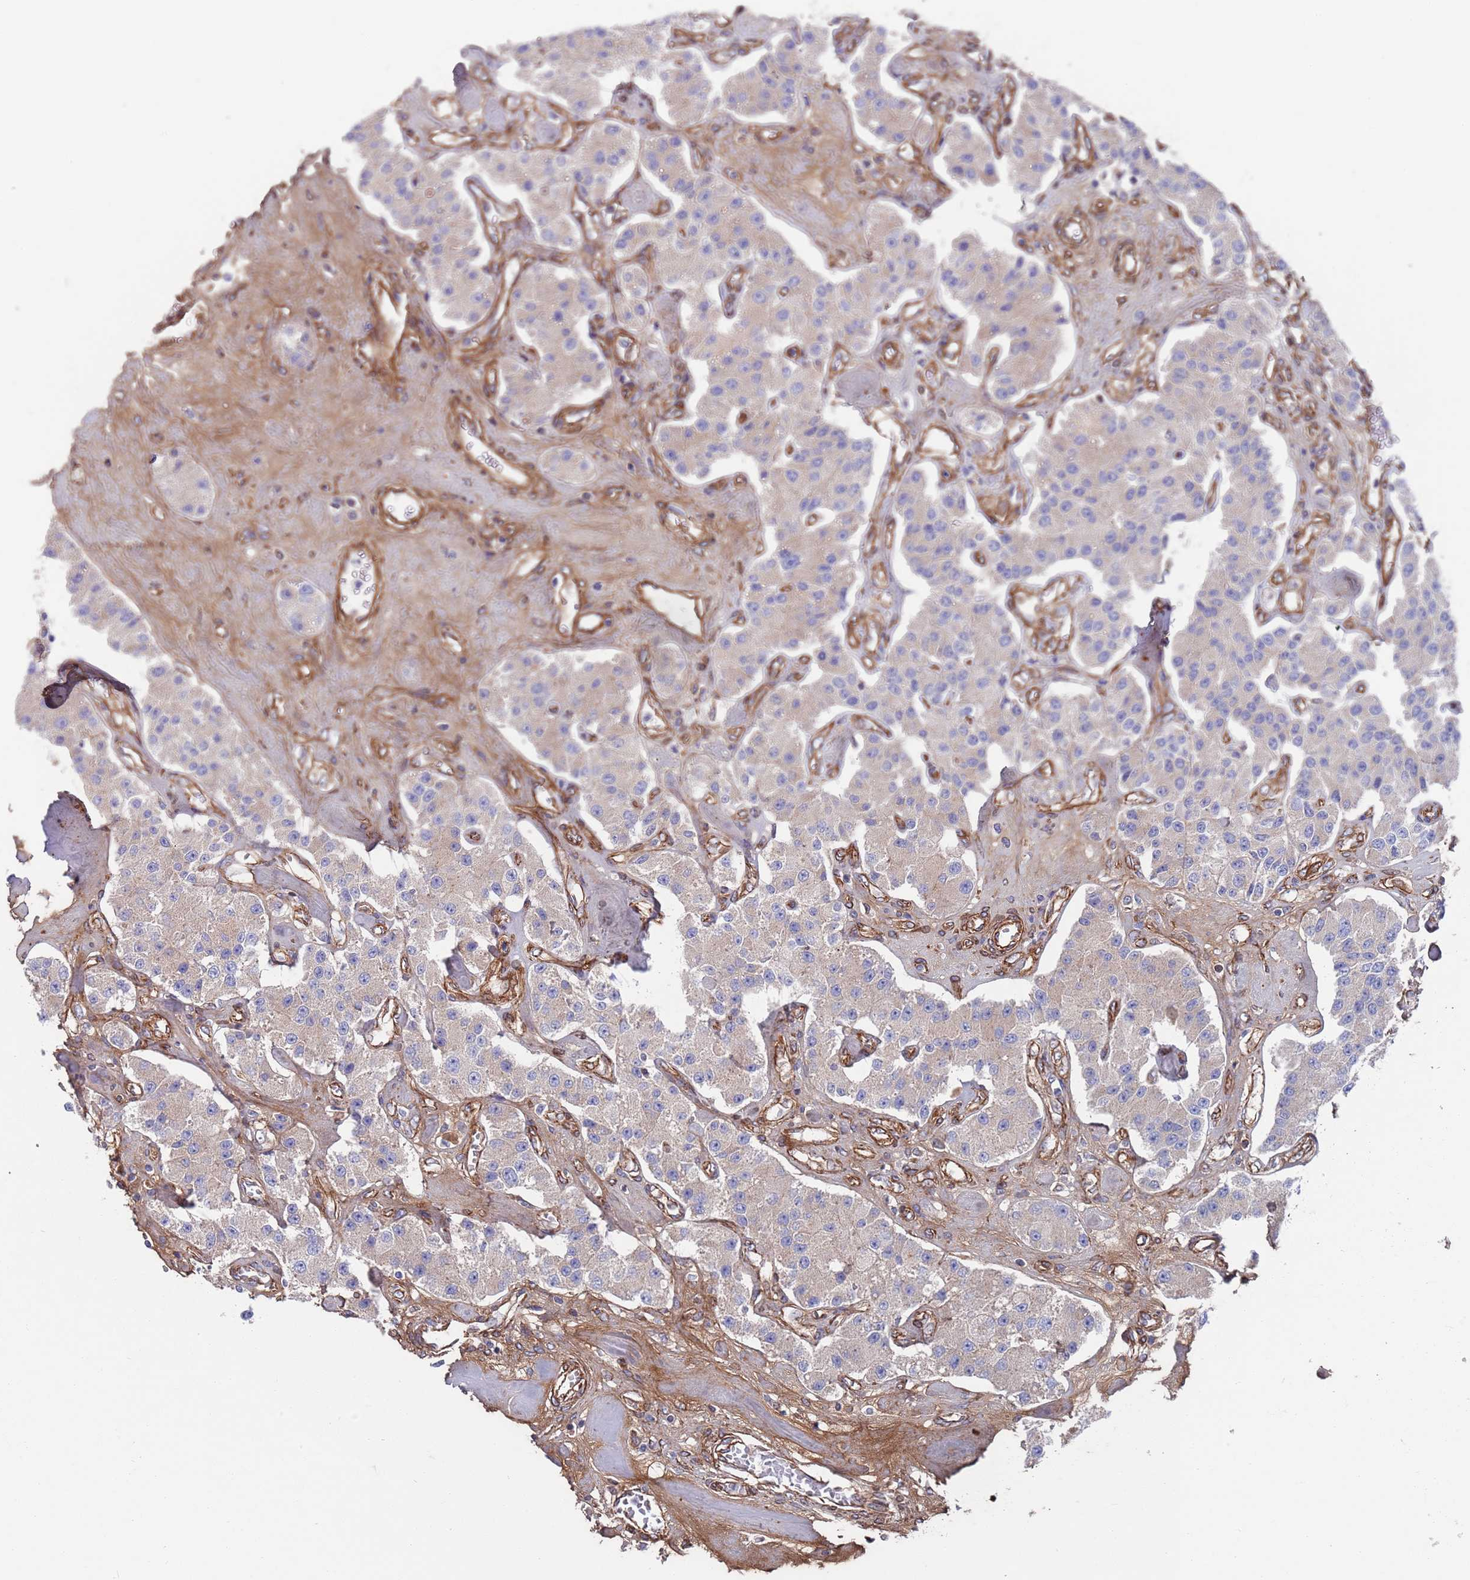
{"staining": {"intensity": "negative", "quantity": "none", "location": "none"}, "tissue": "carcinoid", "cell_type": "Tumor cells", "image_type": "cancer", "snomed": [{"axis": "morphology", "description": "Carcinoid, malignant, NOS"}, {"axis": "topography", "description": "Pancreas"}], "caption": "Immunohistochemistry (IHC) of human carcinoid demonstrates no expression in tumor cells.", "gene": "JAKMIP2", "patient": {"sex": "male", "age": 41}}